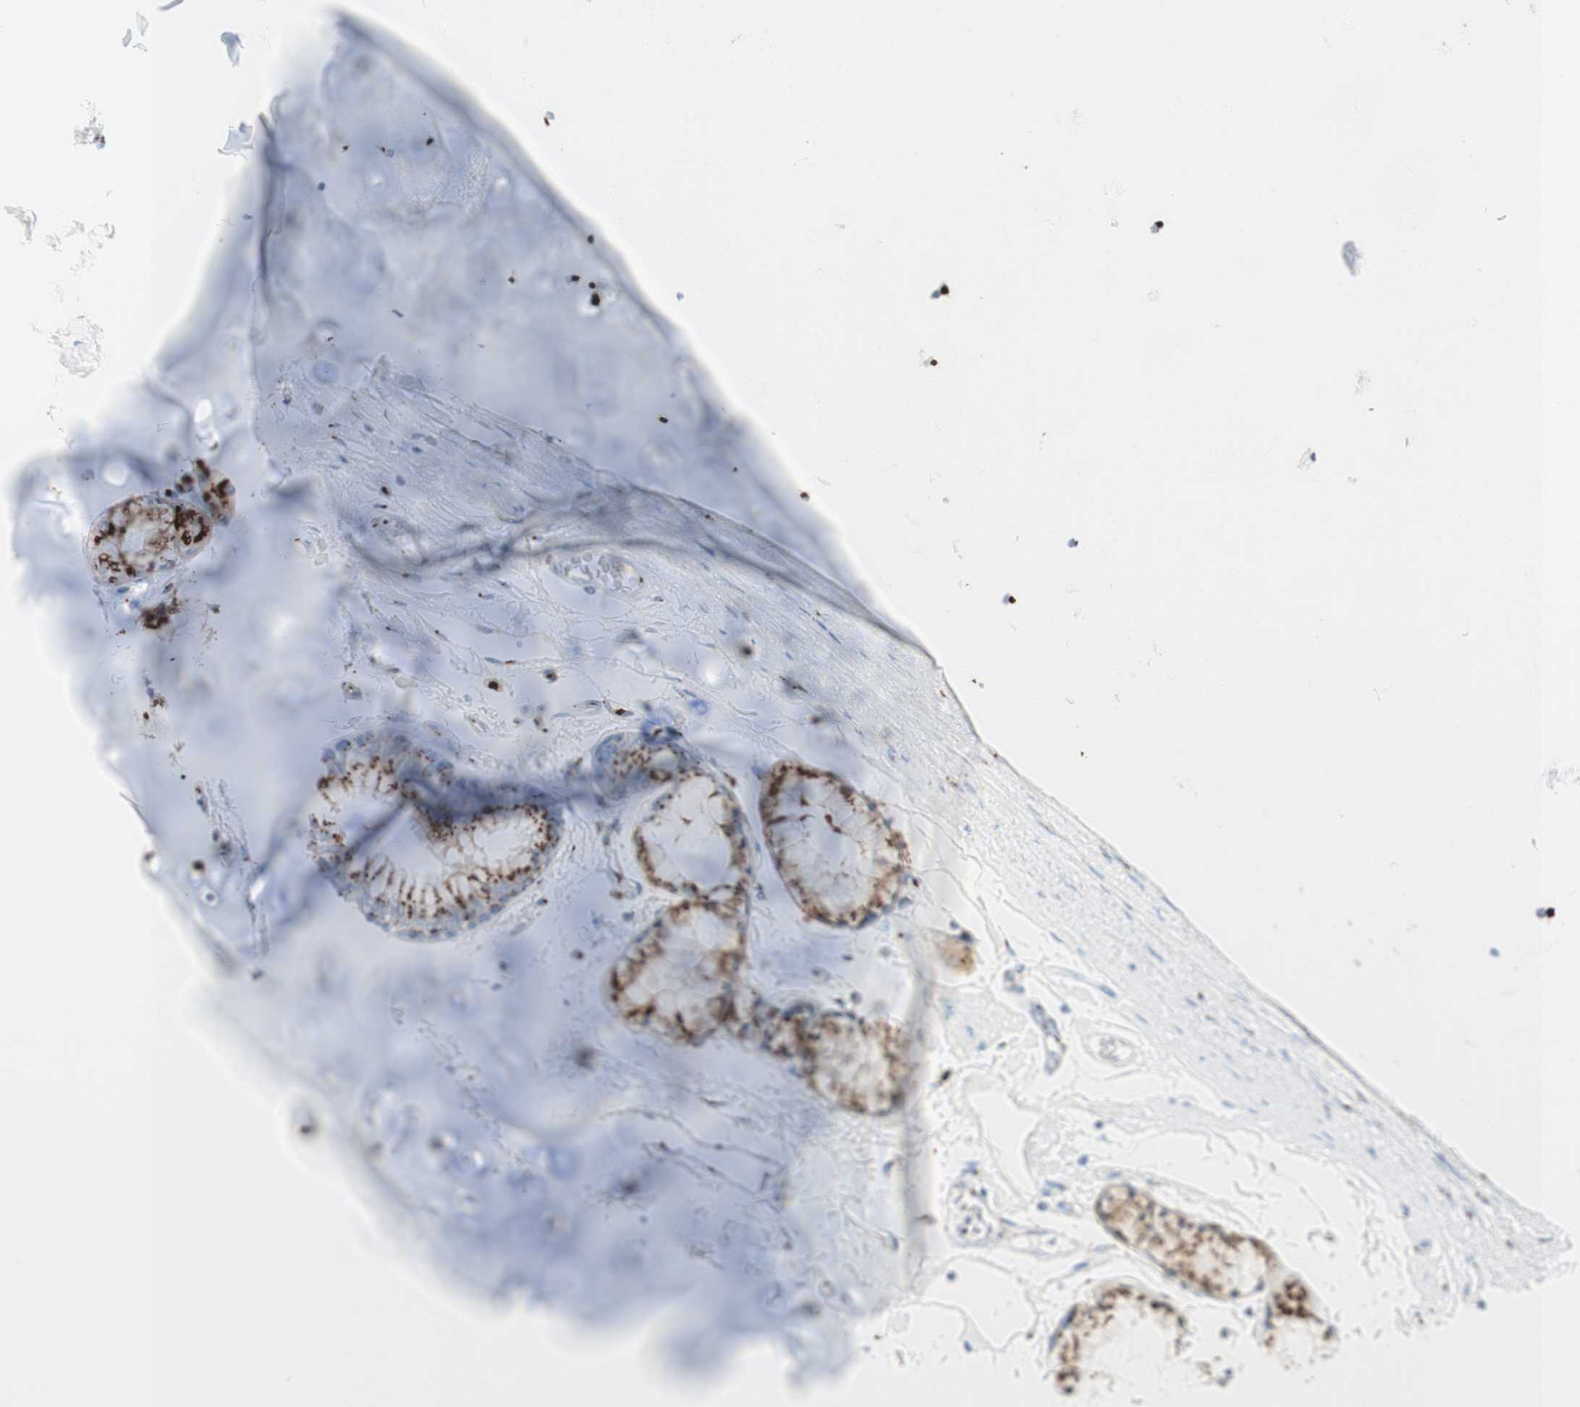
{"staining": {"intensity": "moderate", "quantity": "25%-75%", "location": "cytoplasmic/membranous"}, "tissue": "adipose tissue", "cell_type": "Adipocytes", "image_type": "normal", "snomed": [{"axis": "morphology", "description": "Normal tissue, NOS"}, {"axis": "topography", "description": "Bronchus"}], "caption": "Immunohistochemical staining of unremarkable adipose tissue displays moderate cytoplasmic/membranous protein staining in about 25%-75% of adipocytes. The protein is shown in brown color, while the nuclei are stained blue.", "gene": "GOLGB1", "patient": {"sex": "female", "age": 73}}